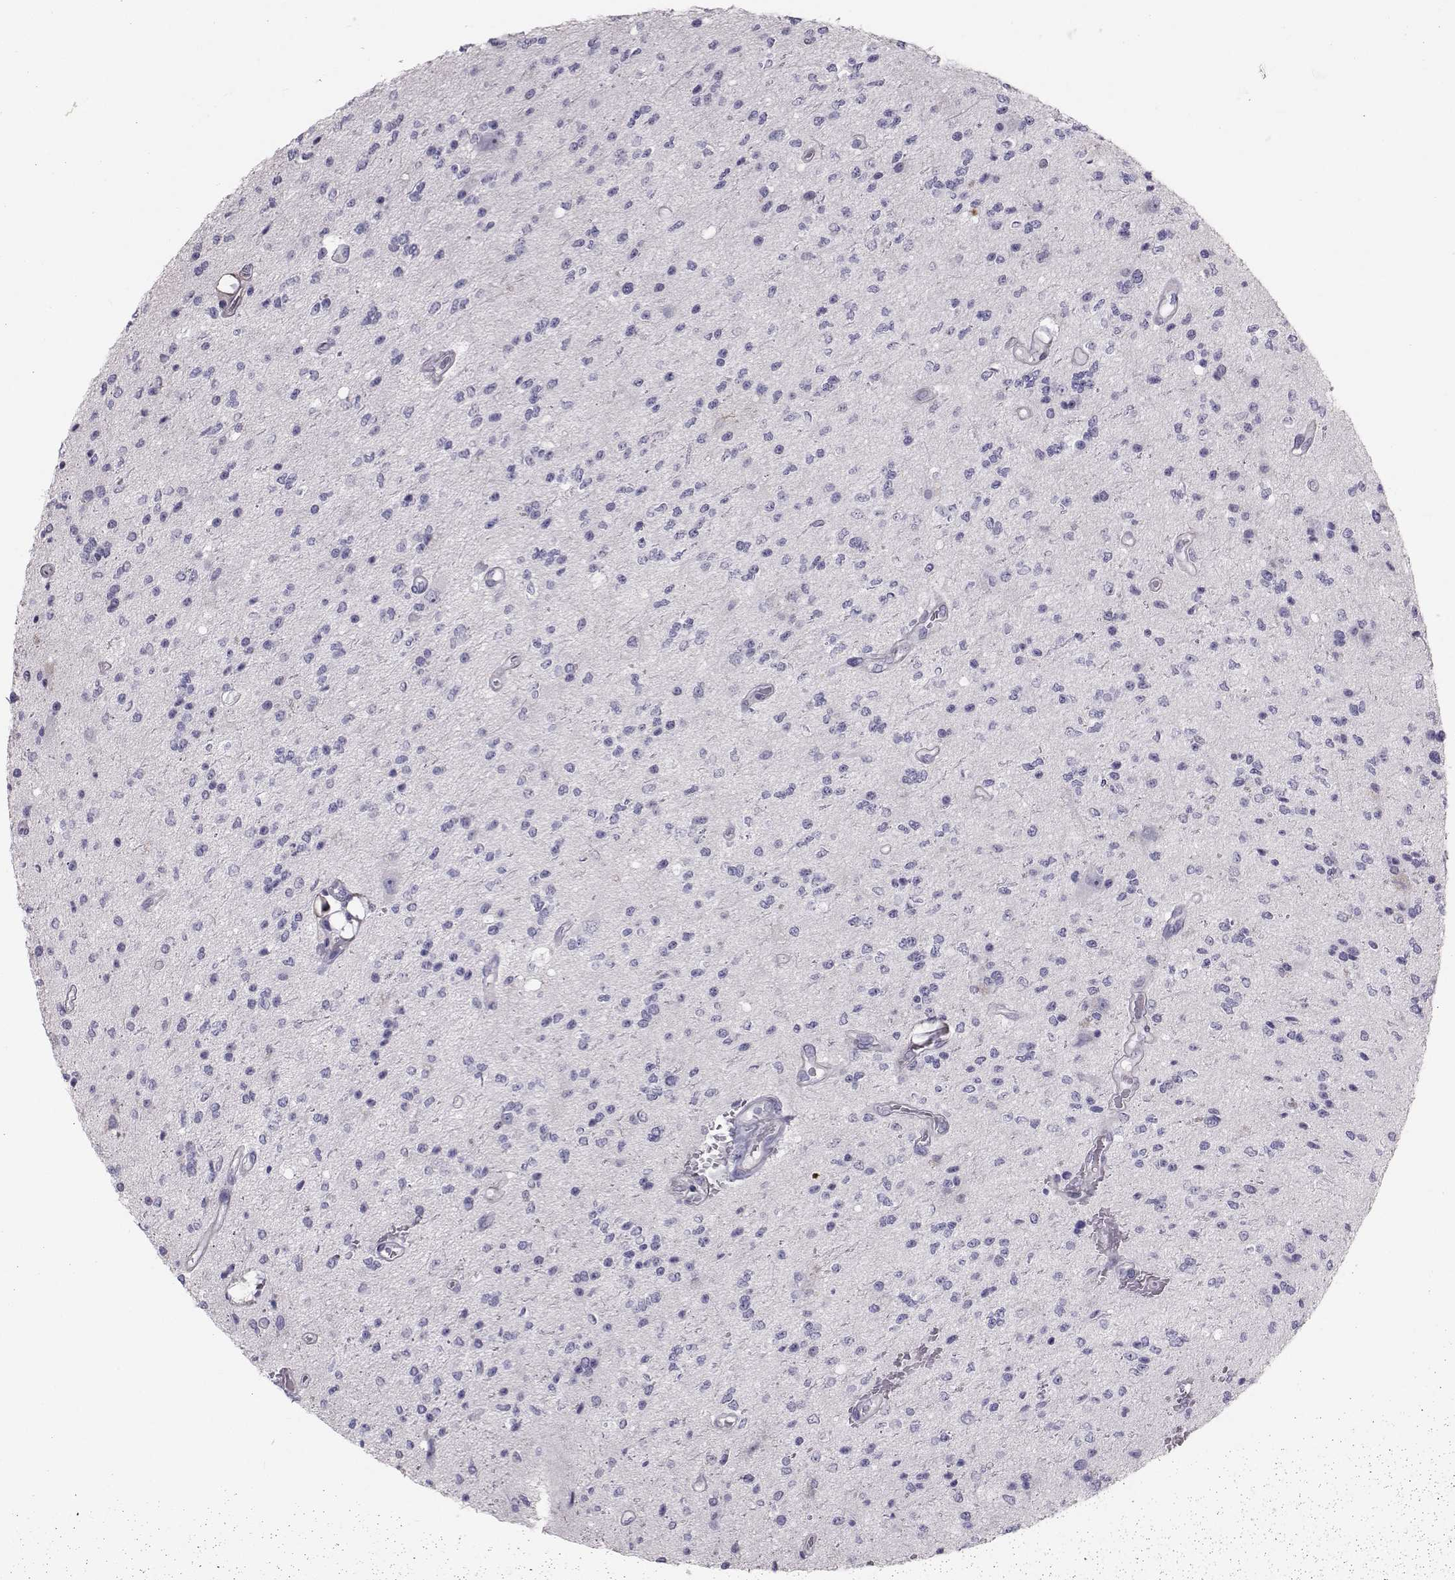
{"staining": {"intensity": "negative", "quantity": "none", "location": "none"}, "tissue": "glioma", "cell_type": "Tumor cells", "image_type": "cancer", "snomed": [{"axis": "morphology", "description": "Glioma, malignant, Low grade"}, {"axis": "topography", "description": "Brain"}], "caption": "The histopathology image displays no staining of tumor cells in glioma. Brightfield microscopy of immunohistochemistry (IHC) stained with DAB (3,3'-diaminobenzidine) (brown) and hematoxylin (blue), captured at high magnification.", "gene": "GARIN3", "patient": {"sex": "male", "age": 67}}